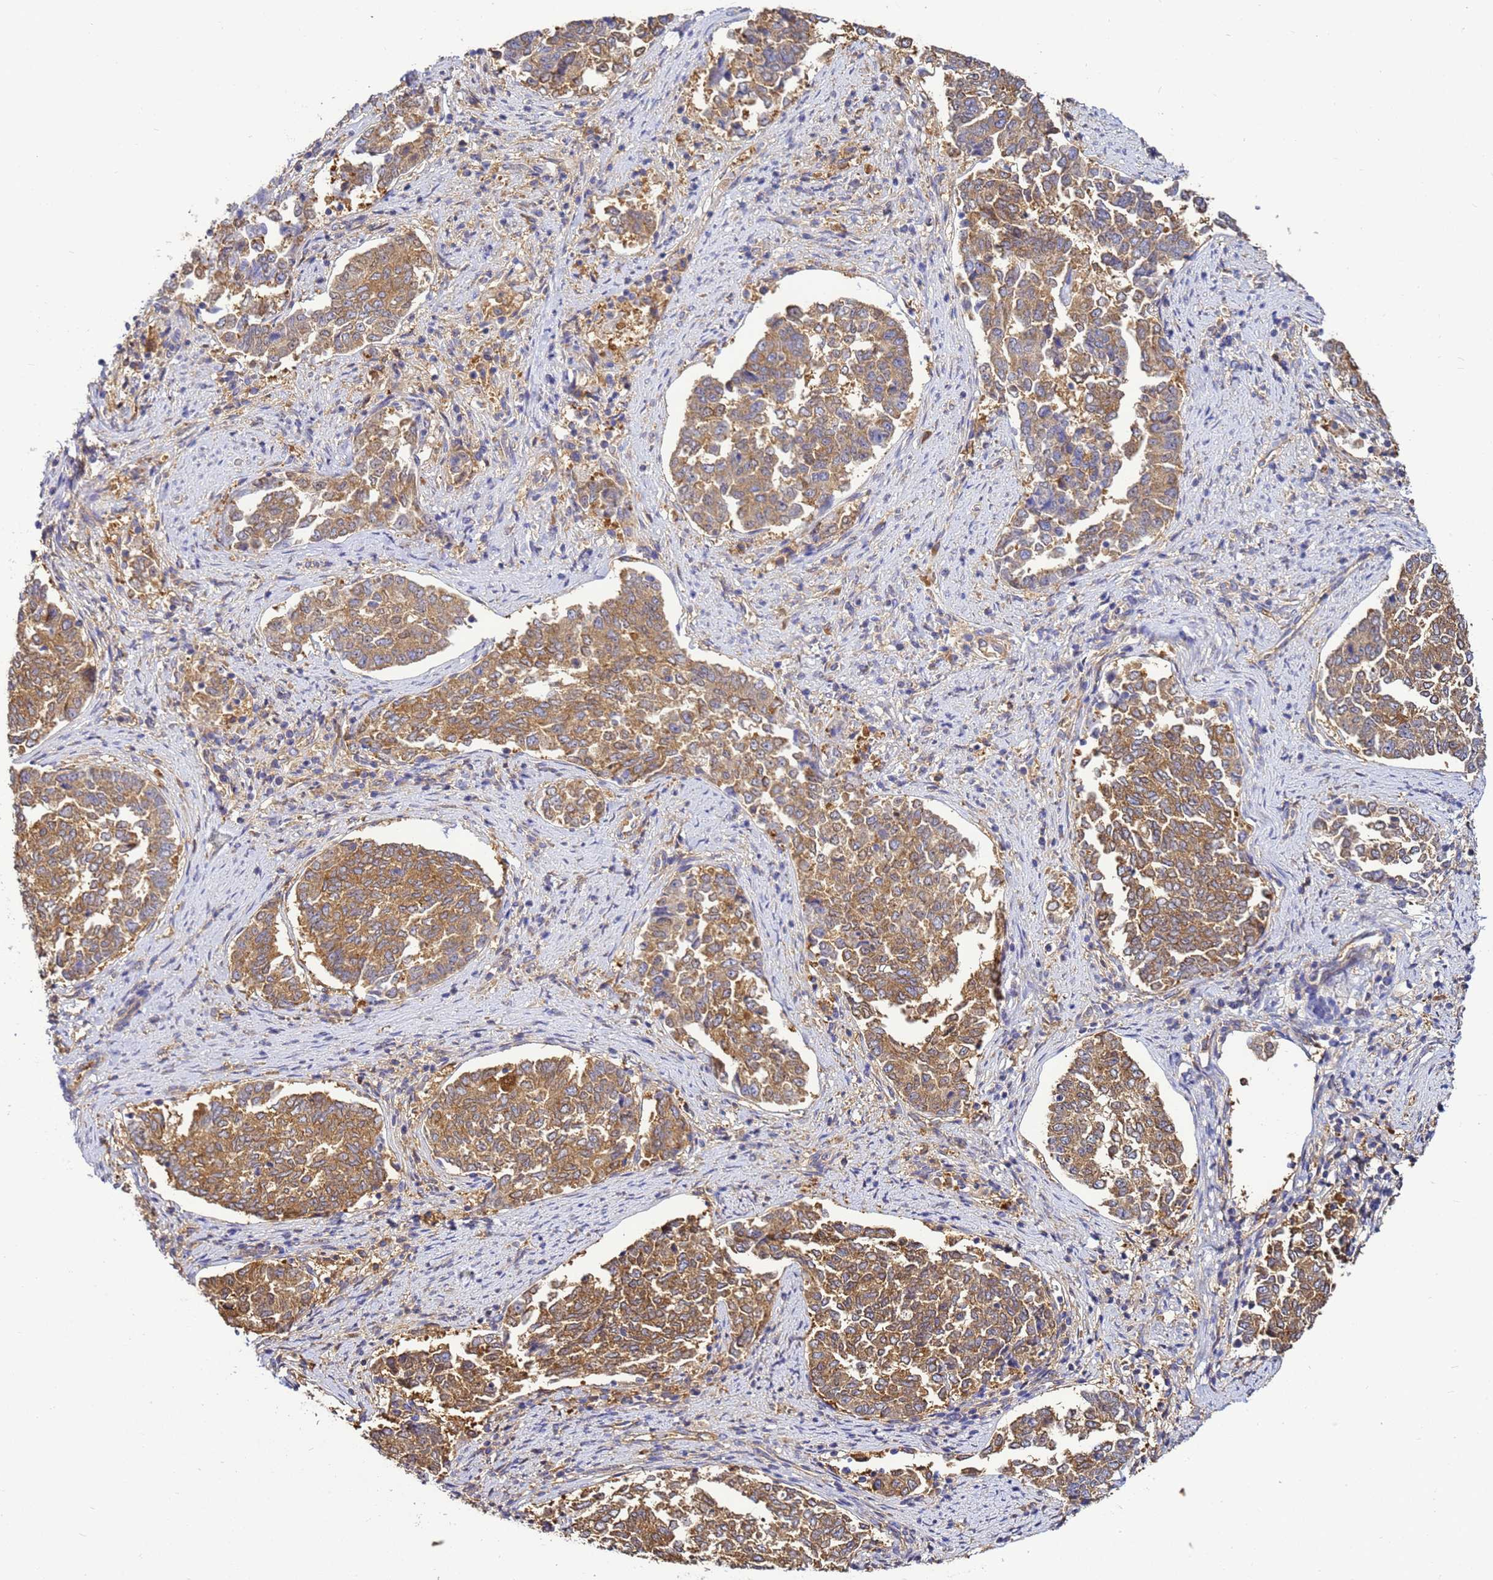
{"staining": {"intensity": "moderate", "quantity": ">75%", "location": "cytoplasmic/membranous"}, "tissue": "endometrial cancer", "cell_type": "Tumor cells", "image_type": "cancer", "snomed": [{"axis": "morphology", "description": "Adenocarcinoma, NOS"}, {"axis": "topography", "description": "Endometrium"}], "caption": "About >75% of tumor cells in human endometrial cancer reveal moderate cytoplasmic/membranous protein positivity as visualized by brown immunohistochemical staining.", "gene": "NARS1", "patient": {"sex": "female", "age": 80}}